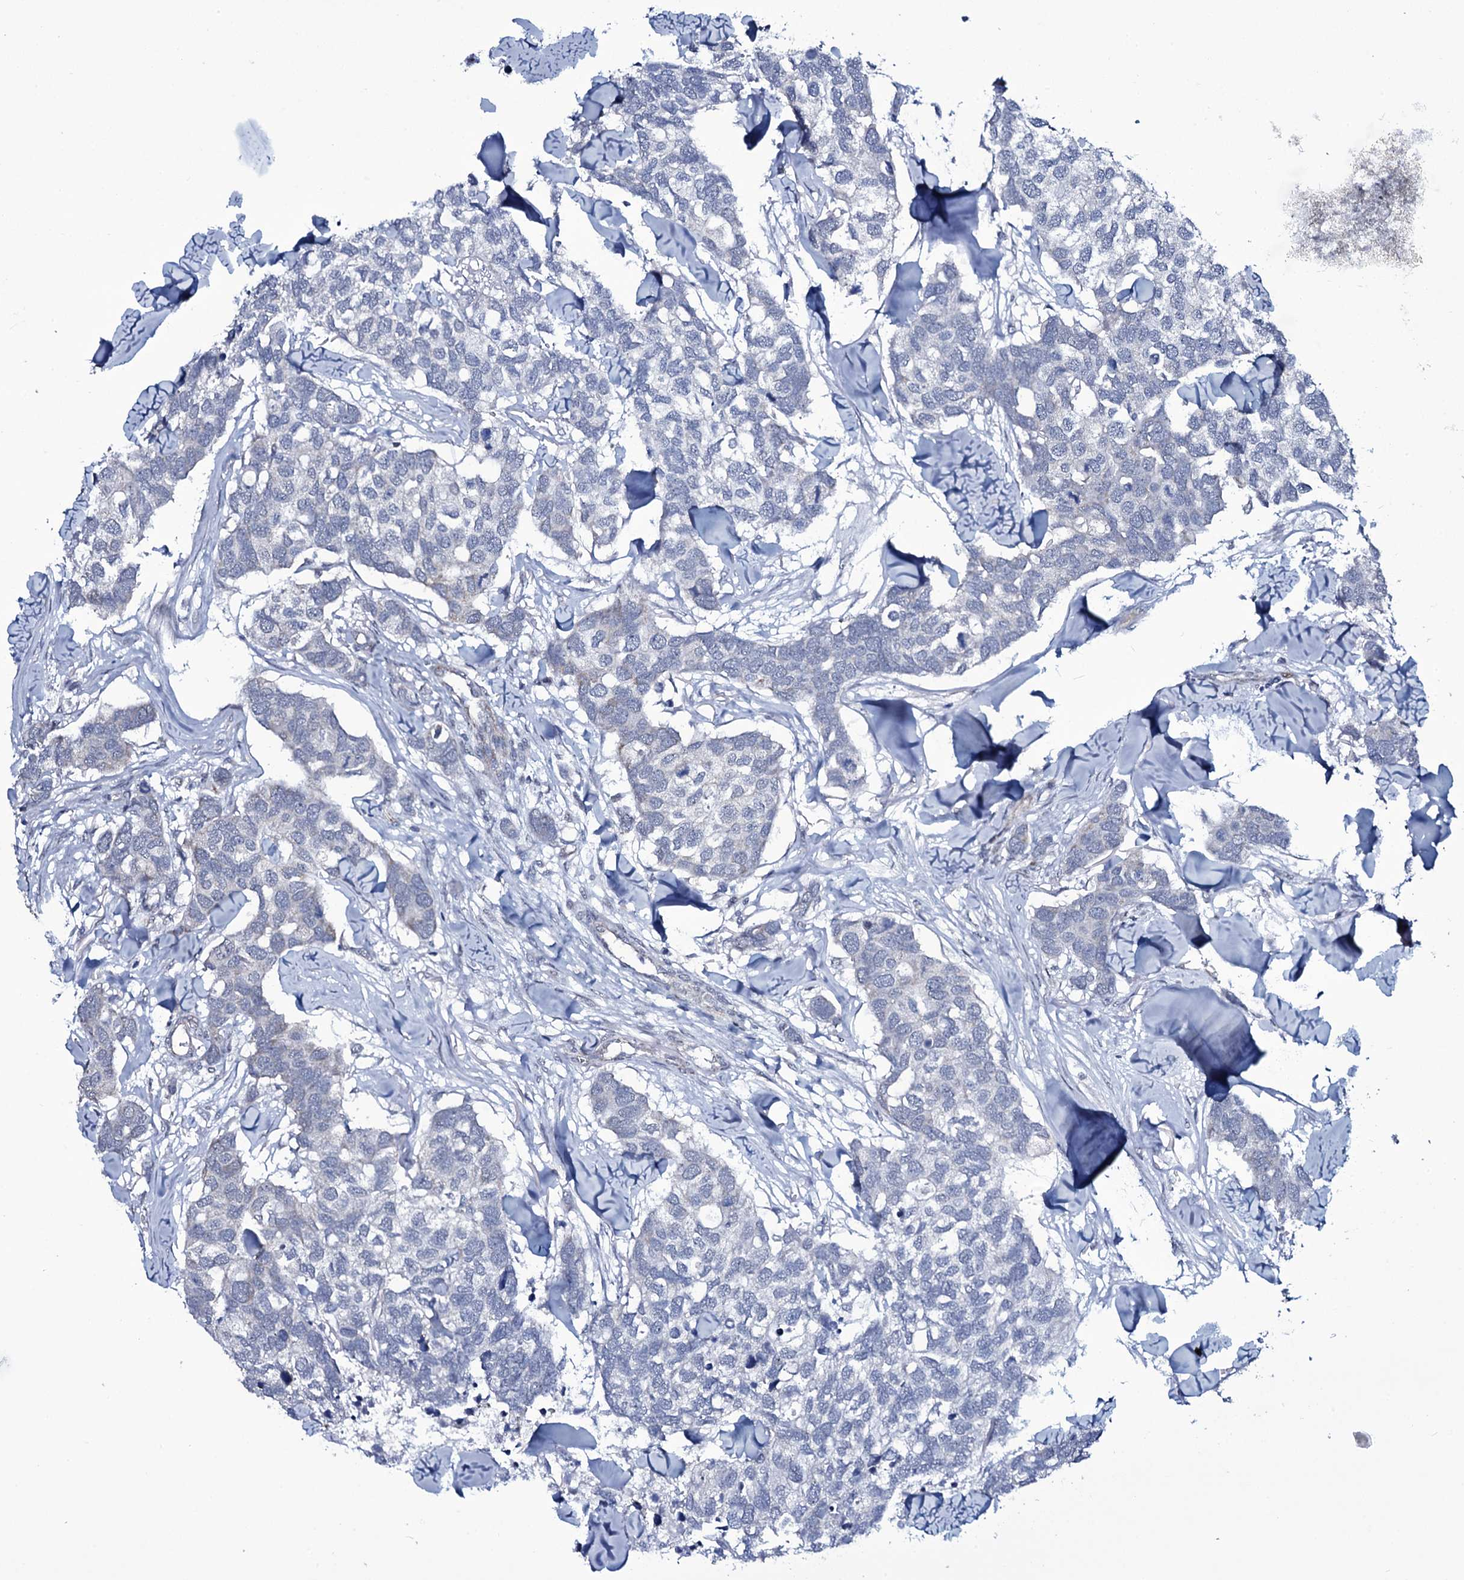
{"staining": {"intensity": "negative", "quantity": "none", "location": "none"}, "tissue": "breast cancer", "cell_type": "Tumor cells", "image_type": "cancer", "snomed": [{"axis": "morphology", "description": "Duct carcinoma"}, {"axis": "topography", "description": "Breast"}], "caption": "The micrograph displays no staining of tumor cells in infiltrating ductal carcinoma (breast).", "gene": "WIPF3", "patient": {"sex": "female", "age": 83}}